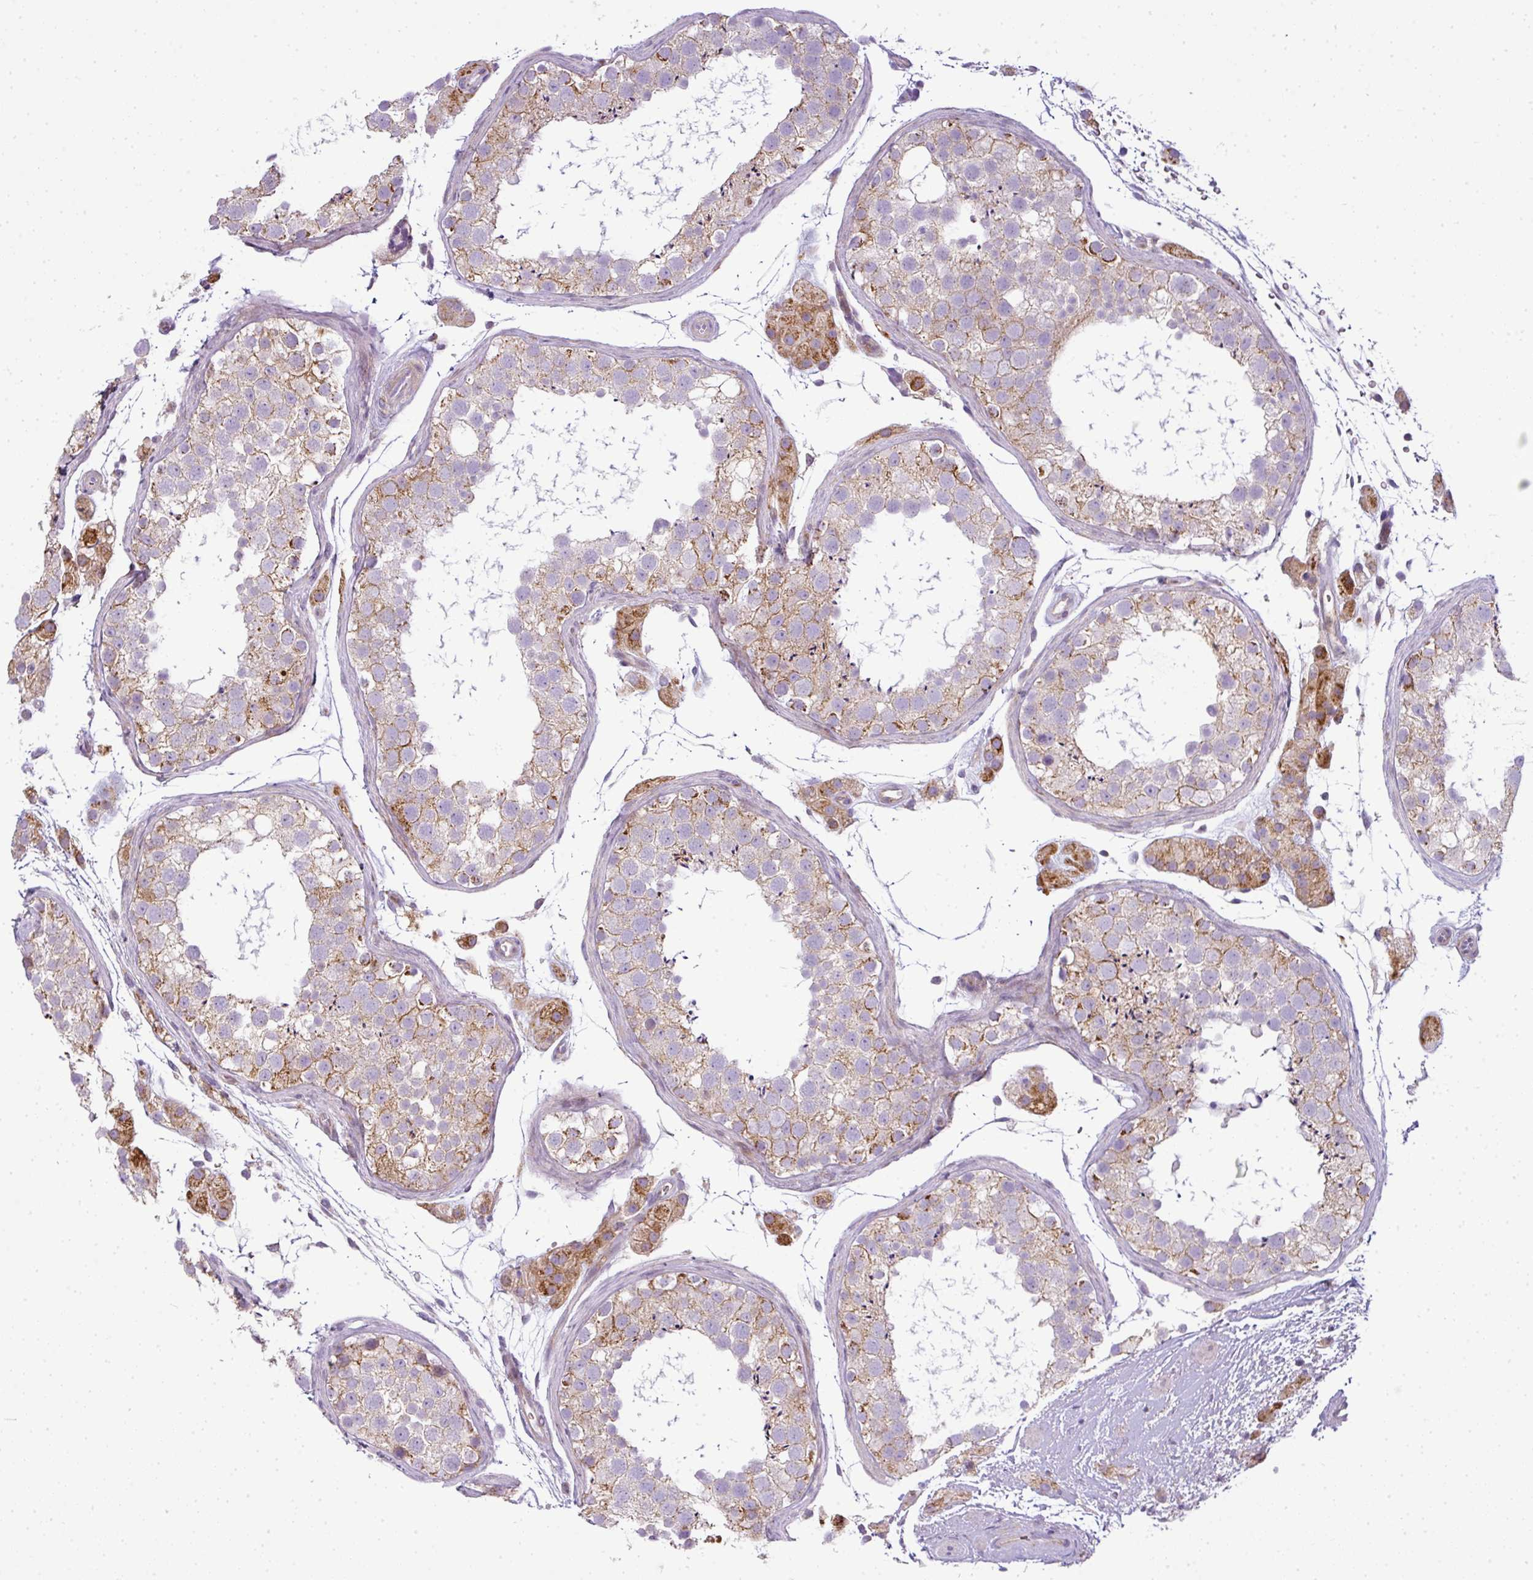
{"staining": {"intensity": "moderate", "quantity": "25%-75%", "location": "cytoplasmic/membranous"}, "tissue": "testis", "cell_type": "Cells in seminiferous ducts", "image_type": "normal", "snomed": [{"axis": "morphology", "description": "Normal tissue, NOS"}, {"axis": "topography", "description": "Testis"}], "caption": "Cells in seminiferous ducts reveal medium levels of moderate cytoplasmic/membranous staining in about 25%-75% of cells in normal human testis. (IHC, brightfield microscopy, high magnification).", "gene": "ANKRD18A", "patient": {"sex": "male", "age": 41}}